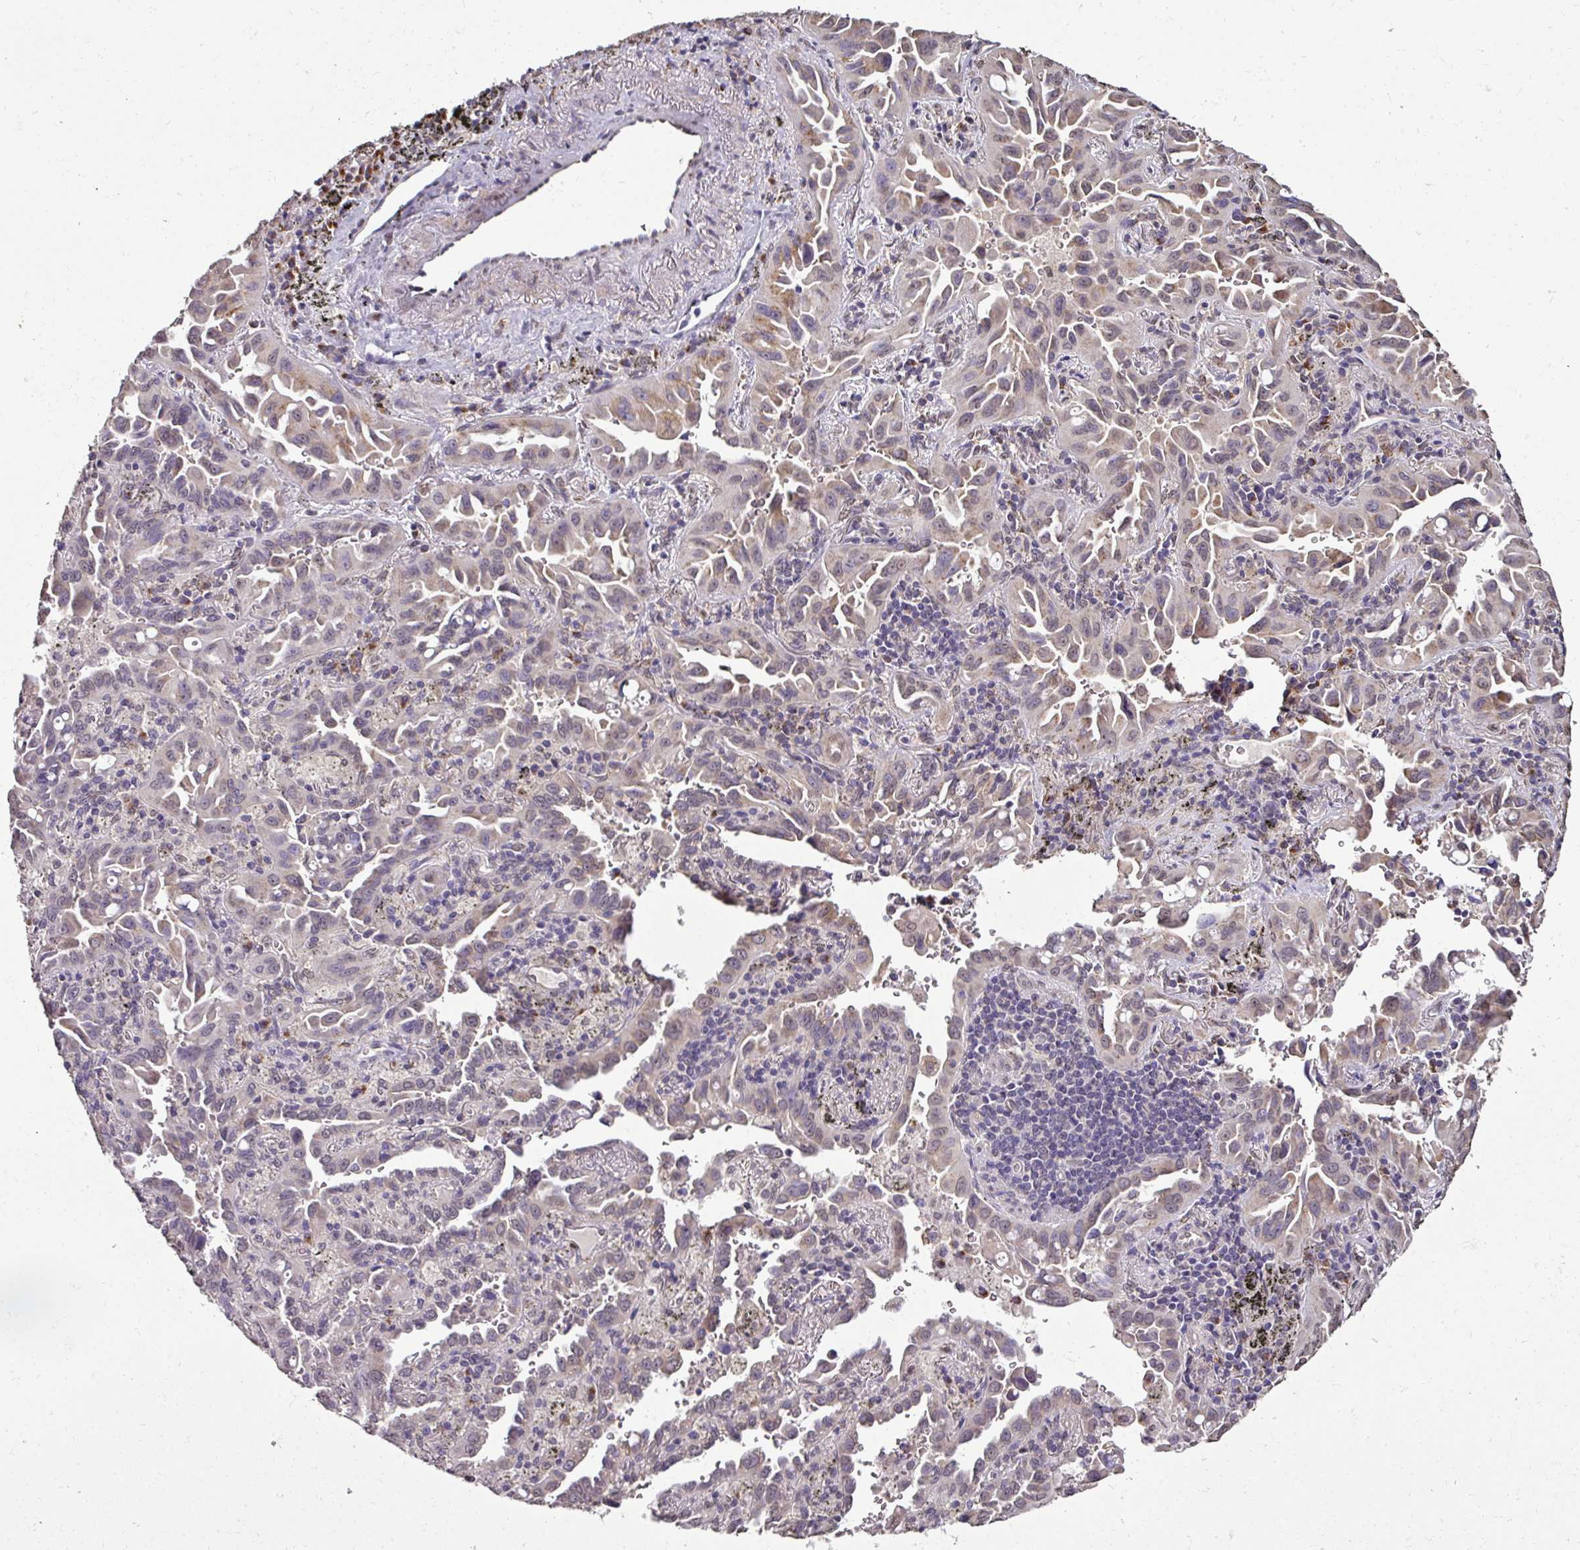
{"staining": {"intensity": "weak", "quantity": "25%-75%", "location": "cytoplasmic/membranous"}, "tissue": "lung cancer", "cell_type": "Tumor cells", "image_type": "cancer", "snomed": [{"axis": "morphology", "description": "Adenocarcinoma, NOS"}, {"axis": "topography", "description": "Lung"}], "caption": "Tumor cells show low levels of weak cytoplasmic/membranous staining in about 25%-75% of cells in human lung cancer (adenocarcinoma).", "gene": "JPH2", "patient": {"sex": "male", "age": 68}}